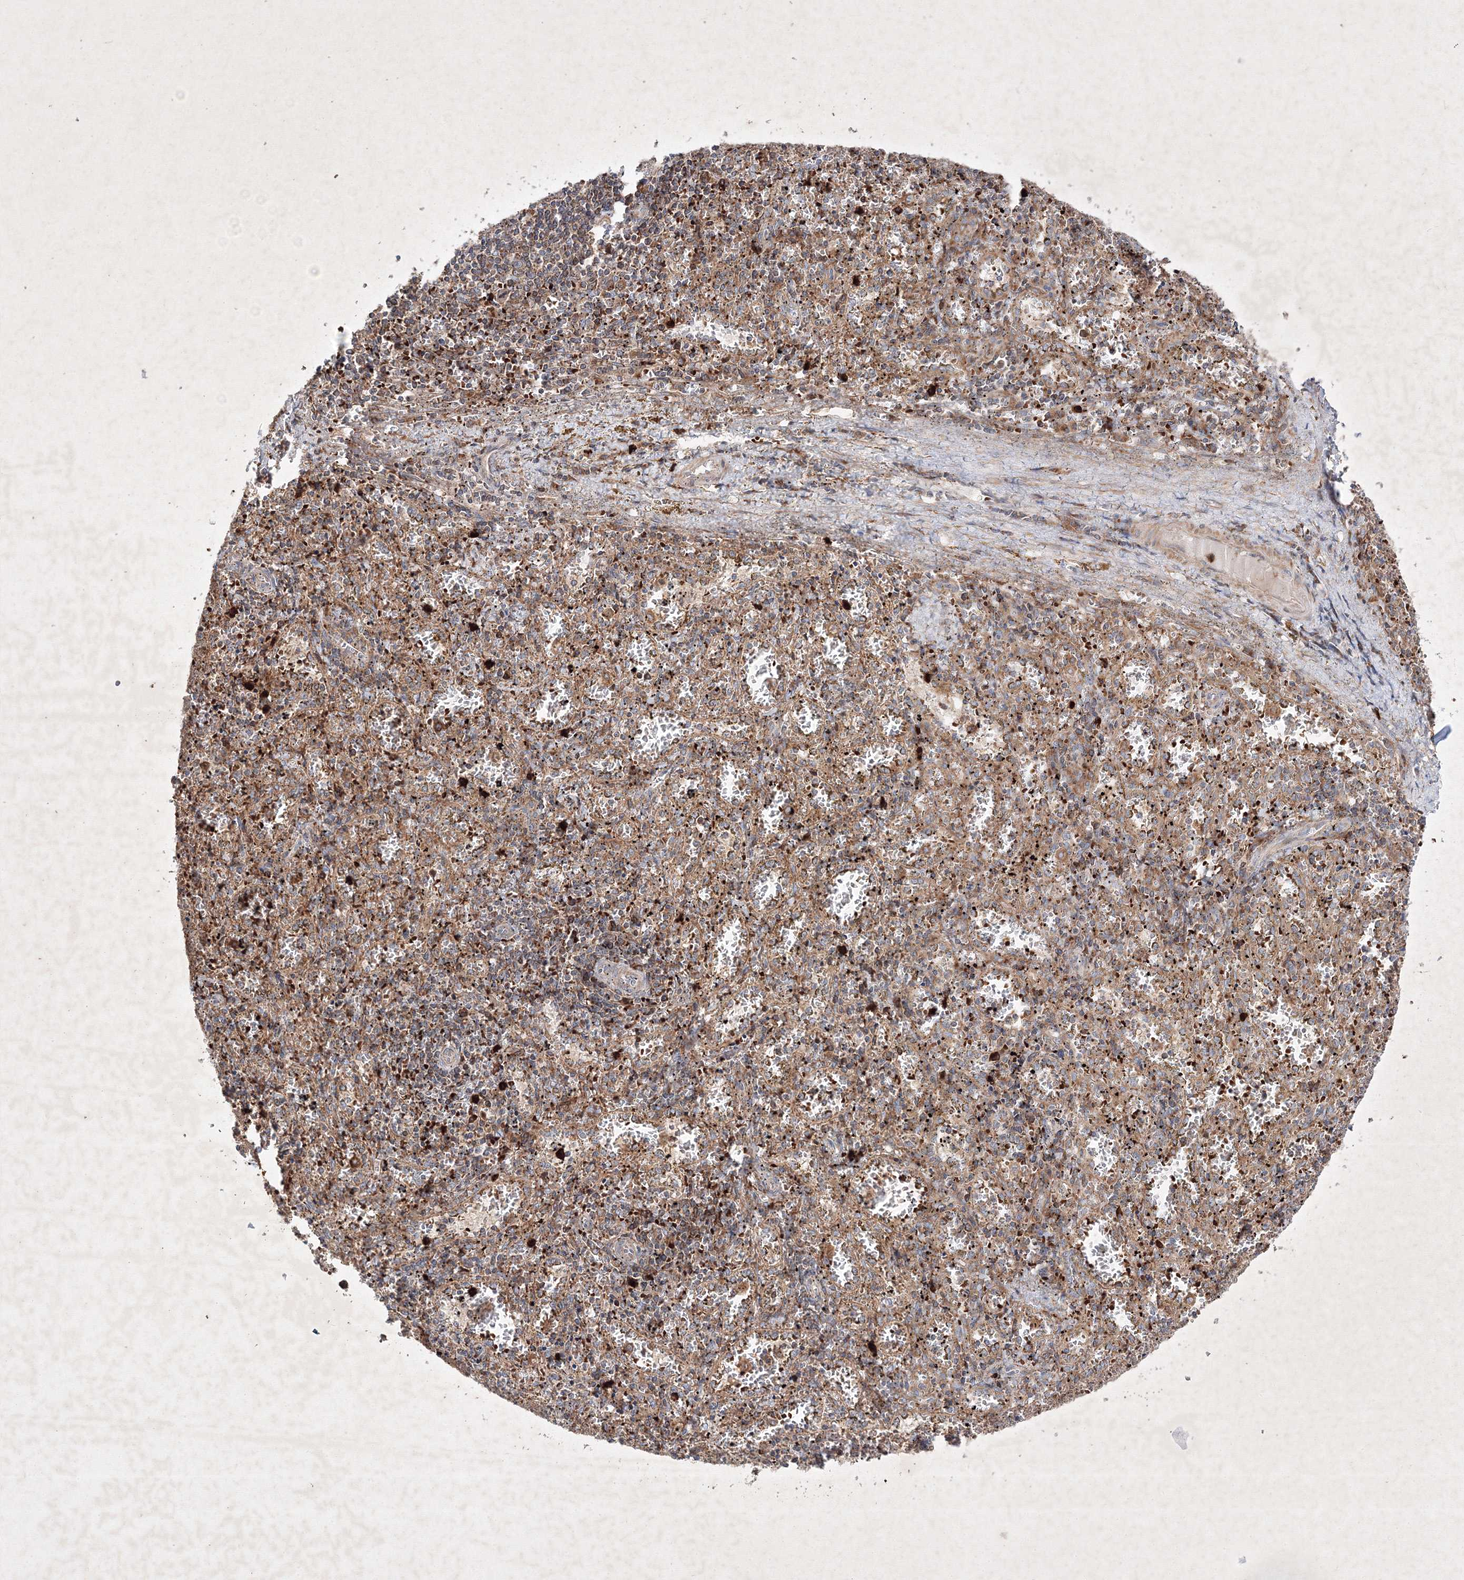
{"staining": {"intensity": "moderate", "quantity": "25%-75%", "location": "cytoplasmic/membranous"}, "tissue": "spleen", "cell_type": "Cells in red pulp", "image_type": "normal", "snomed": [{"axis": "morphology", "description": "Normal tissue, NOS"}, {"axis": "topography", "description": "Spleen"}], "caption": "Immunohistochemical staining of normal spleen exhibits 25%-75% levels of moderate cytoplasmic/membranous protein expression in about 25%-75% of cells in red pulp.", "gene": "OPA1", "patient": {"sex": "male", "age": 11}}